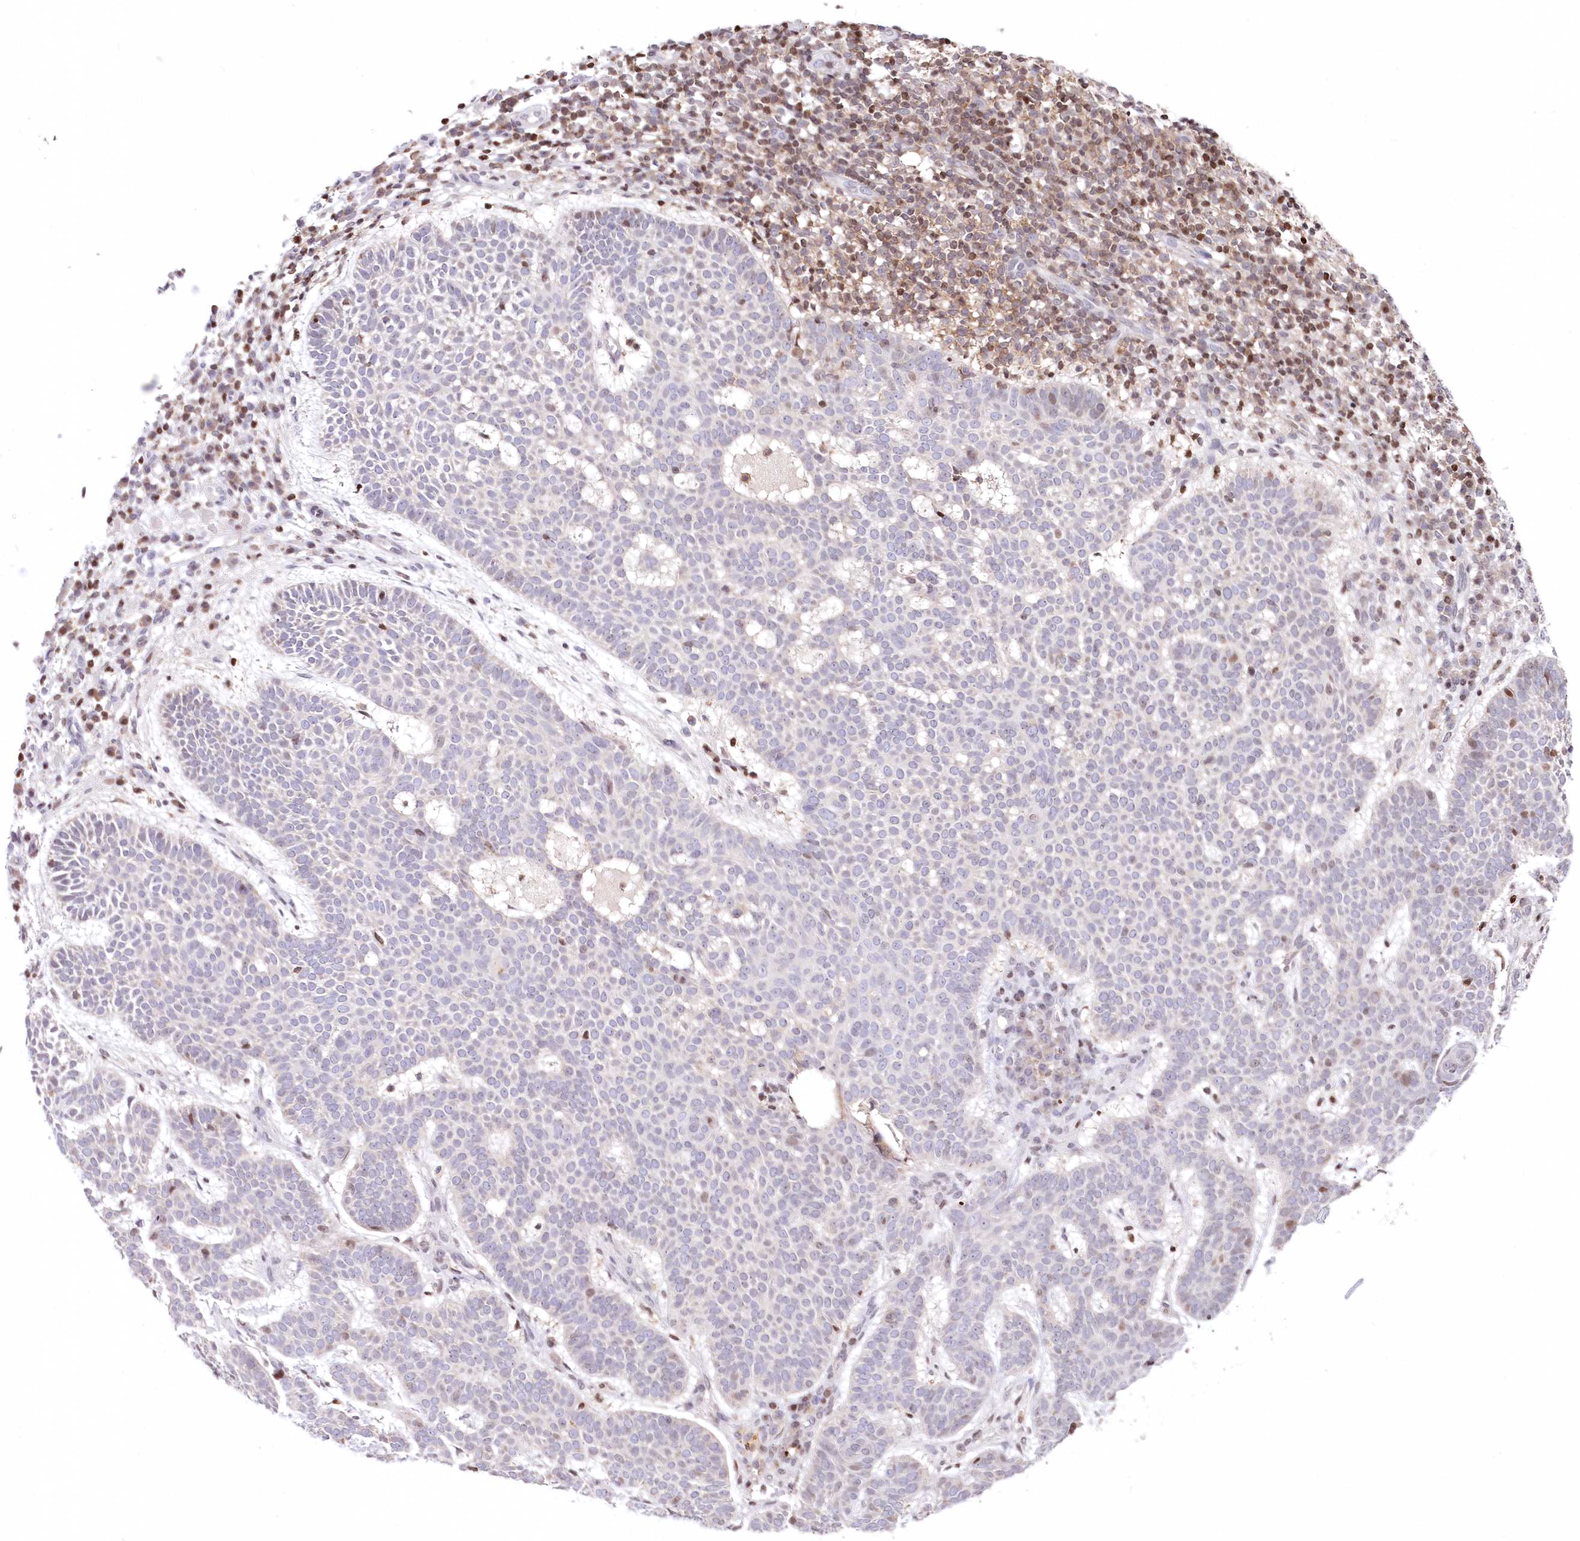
{"staining": {"intensity": "negative", "quantity": "none", "location": "none"}, "tissue": "skin cancer", "cell_type": "Tumor cells", "image_type": "cancer", "snomed": [{"axis": "morphology", "description": "Basal cell carcinoma"}, {"axis": "topography", "description": "Skin"}], "caption": "This histopathology image is of skin cancer (basal cell carcinoma) stained with IHC to label a protein in brown with the nuclei are counter-stained blue. There is no expression in tumor cells.", "gene": "ZFYVE27", "patient": {"sex": "male", "age": 85}}